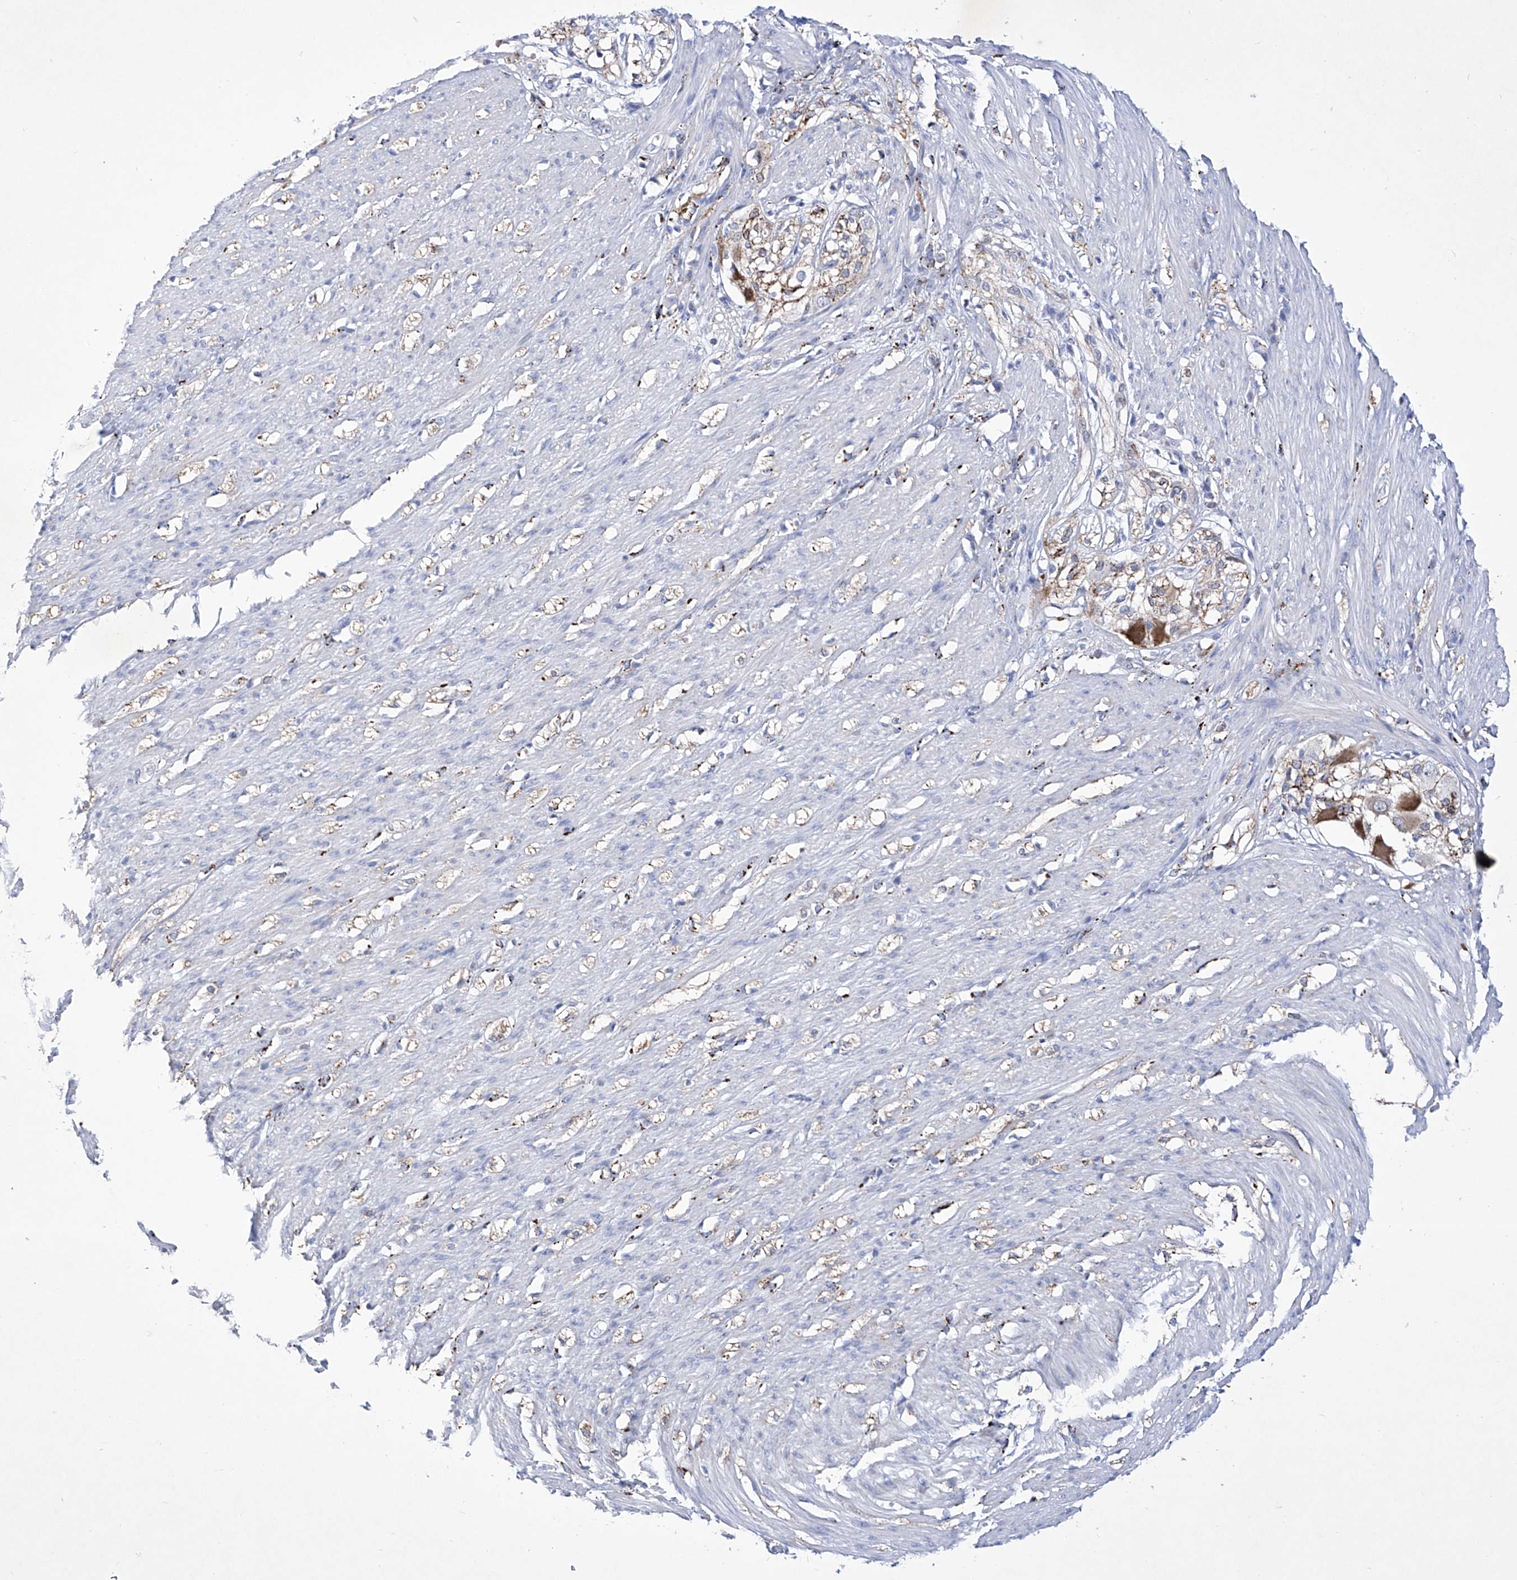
{"staining": {"intensity": "negative", "quantity": "none", "location": "none"}, "tissue": "smooth muscle", "cell_type": "Smooth muscle cells", "image_type": "normal", "snomed": [{"axis": "morphology", "description": "Normal tissue, NOS"}, {"axis": "morphology", "description": "Adenocarcinoma, NOS"}, {"axis": "topography", "description": "Colon"}, {"axis": "topography", "description": "Peripheral nerve tissue"}], "caption": "High power microscopy photomicrograph of an IHC micrograph of unremarkable smooth muscle, revealing no significant expression in smooth muscle cells.", "gene": "C1orf87", "patient": {"sex": "male", "age": 14}}